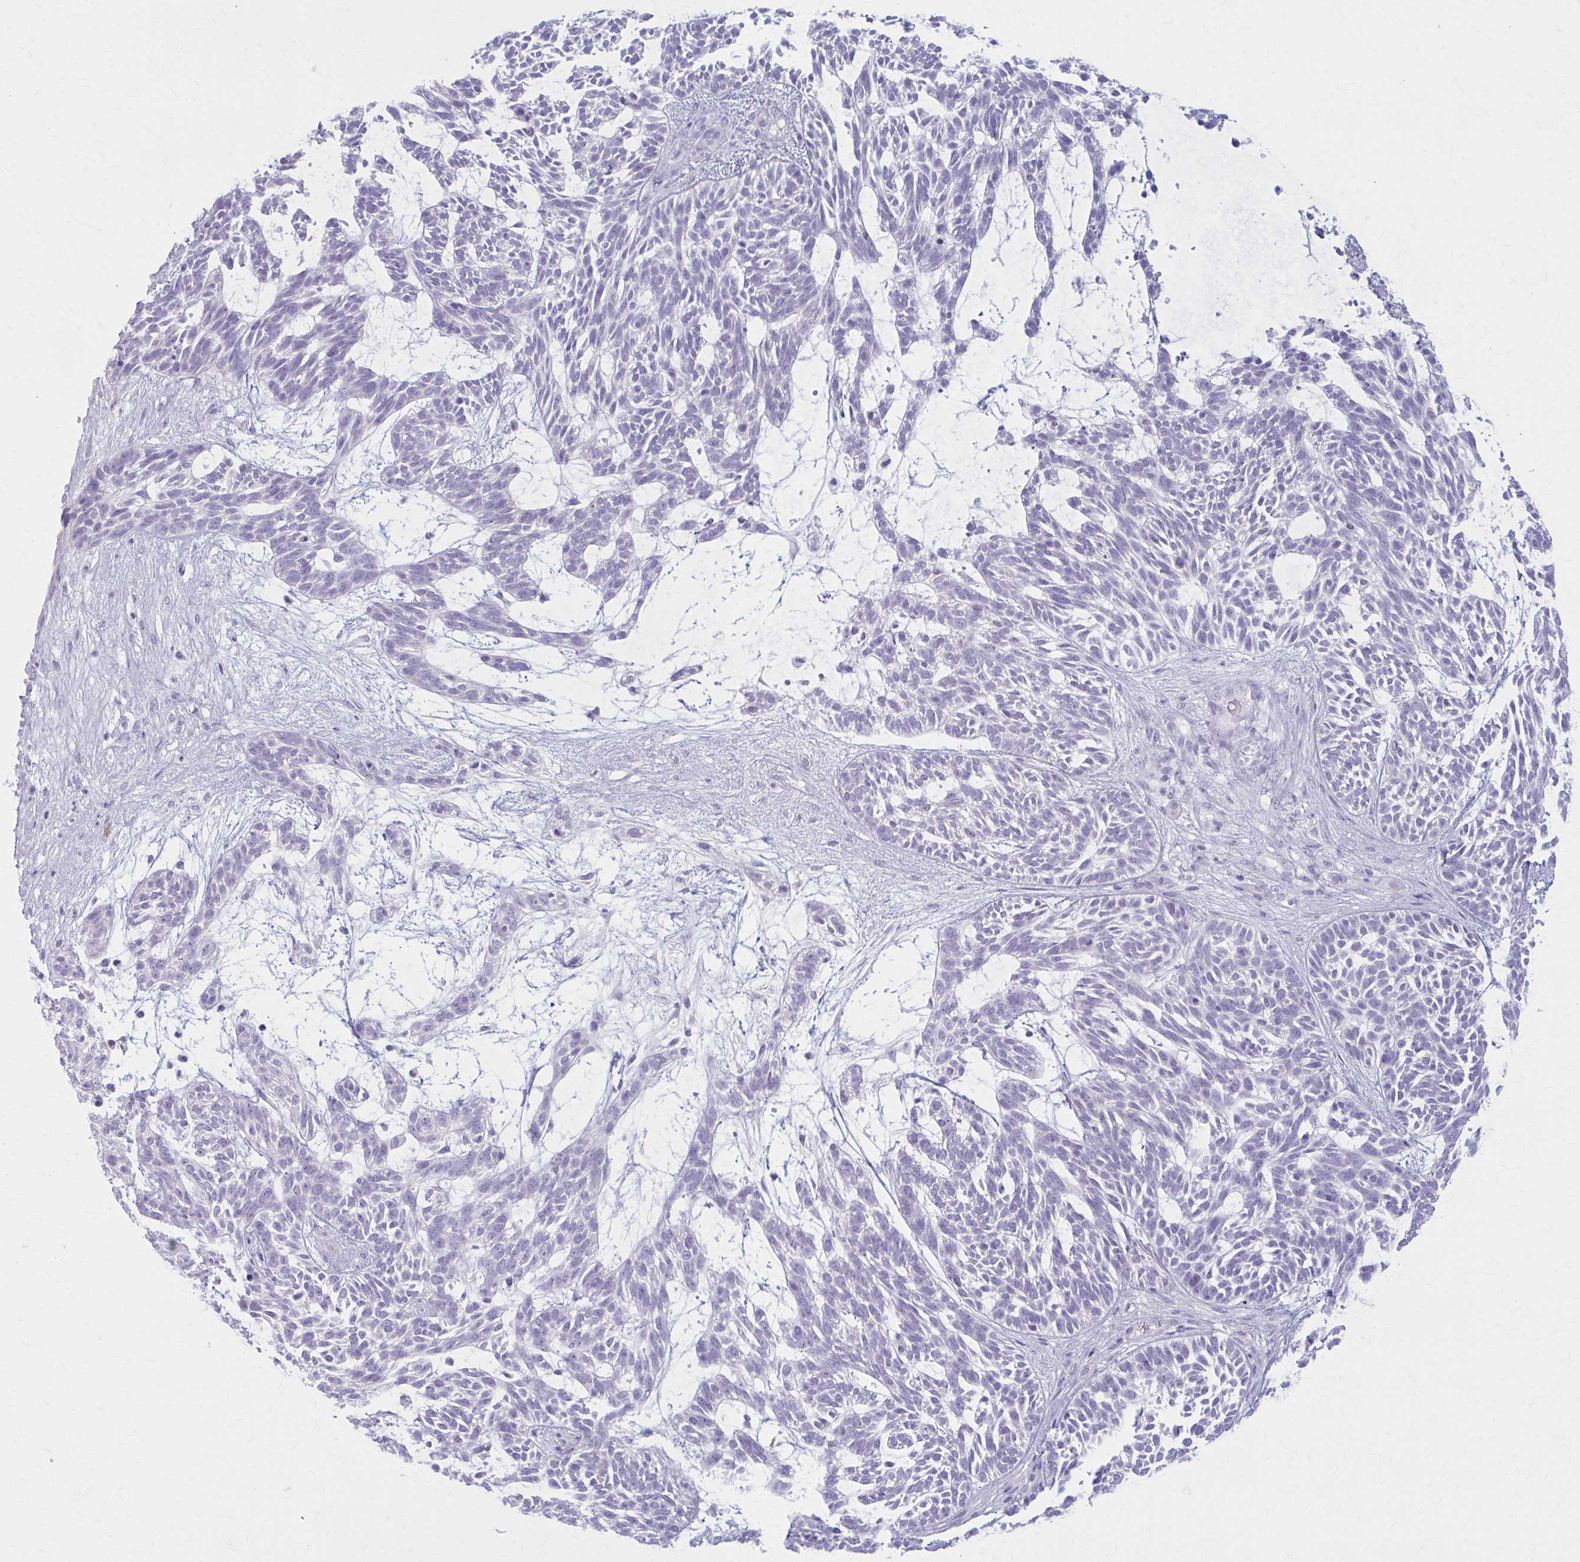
{"staining": {"intensity": "negative", "quantity": "none", "location": "none"}, "tissue": "skin cancer", "cell_type": "Tumor cells", "image_type": "cancer", "snomed": [{"axis": "morphology", "description": "Basal cell carcinoma"}, {"axis": "topography", "description": "Skin"}, {"axis": "topography", "description": "Skin, foot"}], "caption": "The immunohistochemistry histopathology image has no significant positivity in tumor cells of skin cancer (basal cell carcinoma) tissue.", "gene": "LDLRAP1", "patient": {"sex": "female", "age": 77}}